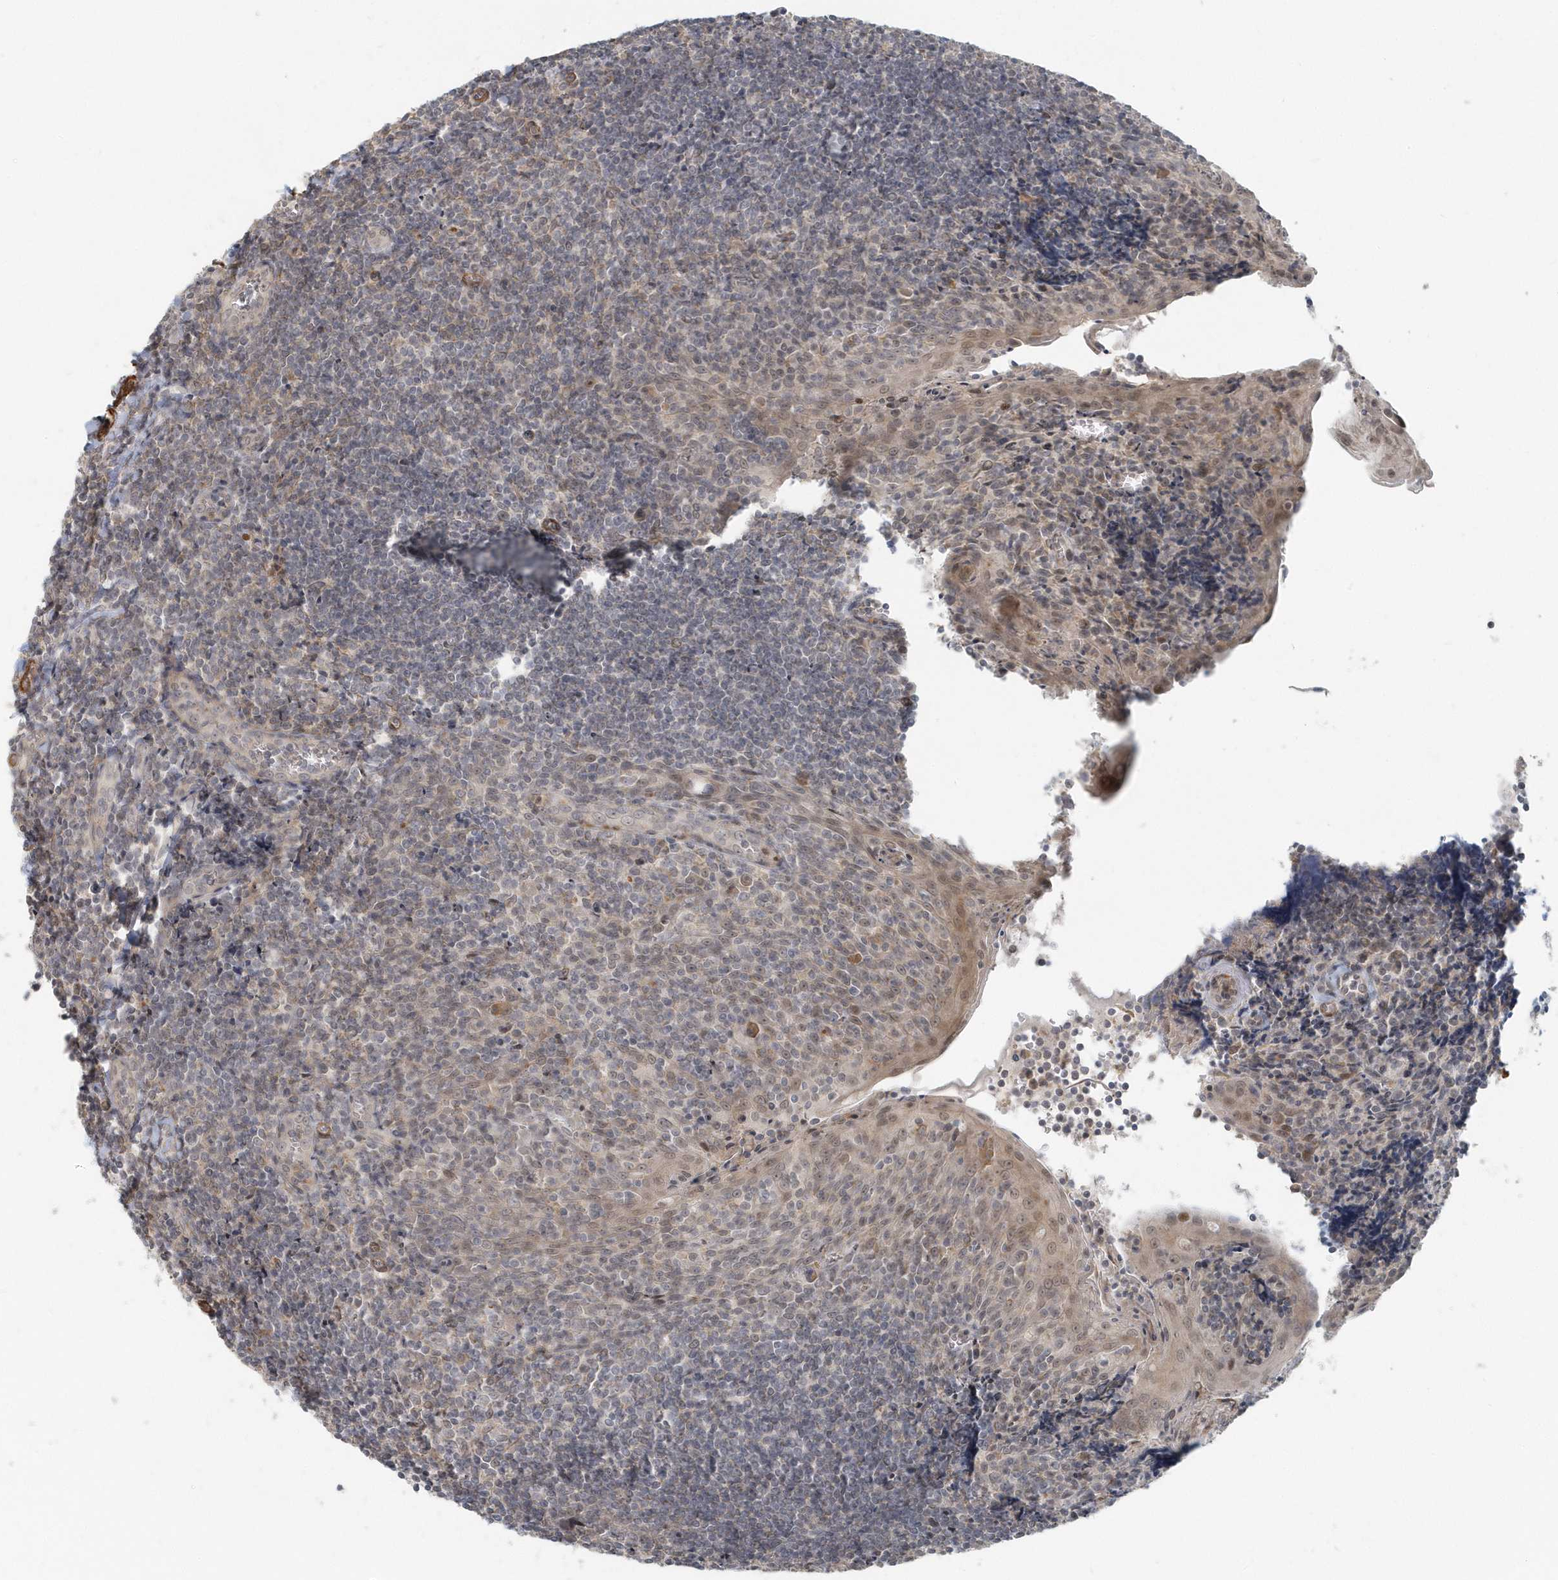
{"staining": {"intensity": "weak", "quantity": "<25%", "location": "cytoplasmic/membranous"}, "tissue": "tonsil", "cell_type": "Germinal center cells", "image_type": "normal", "snomed": [{"axis": "morphology", "description": "Normal tissue, NOS"}, {"axis": "topography", "description": "Tonsil"}], "caption": "IHC image of unremarkable tonsil stained for a protein (brown), which shows no staining in germinal center cells.", "gene": "NAPB", "patient": {"sex": "male", "age": 27}}